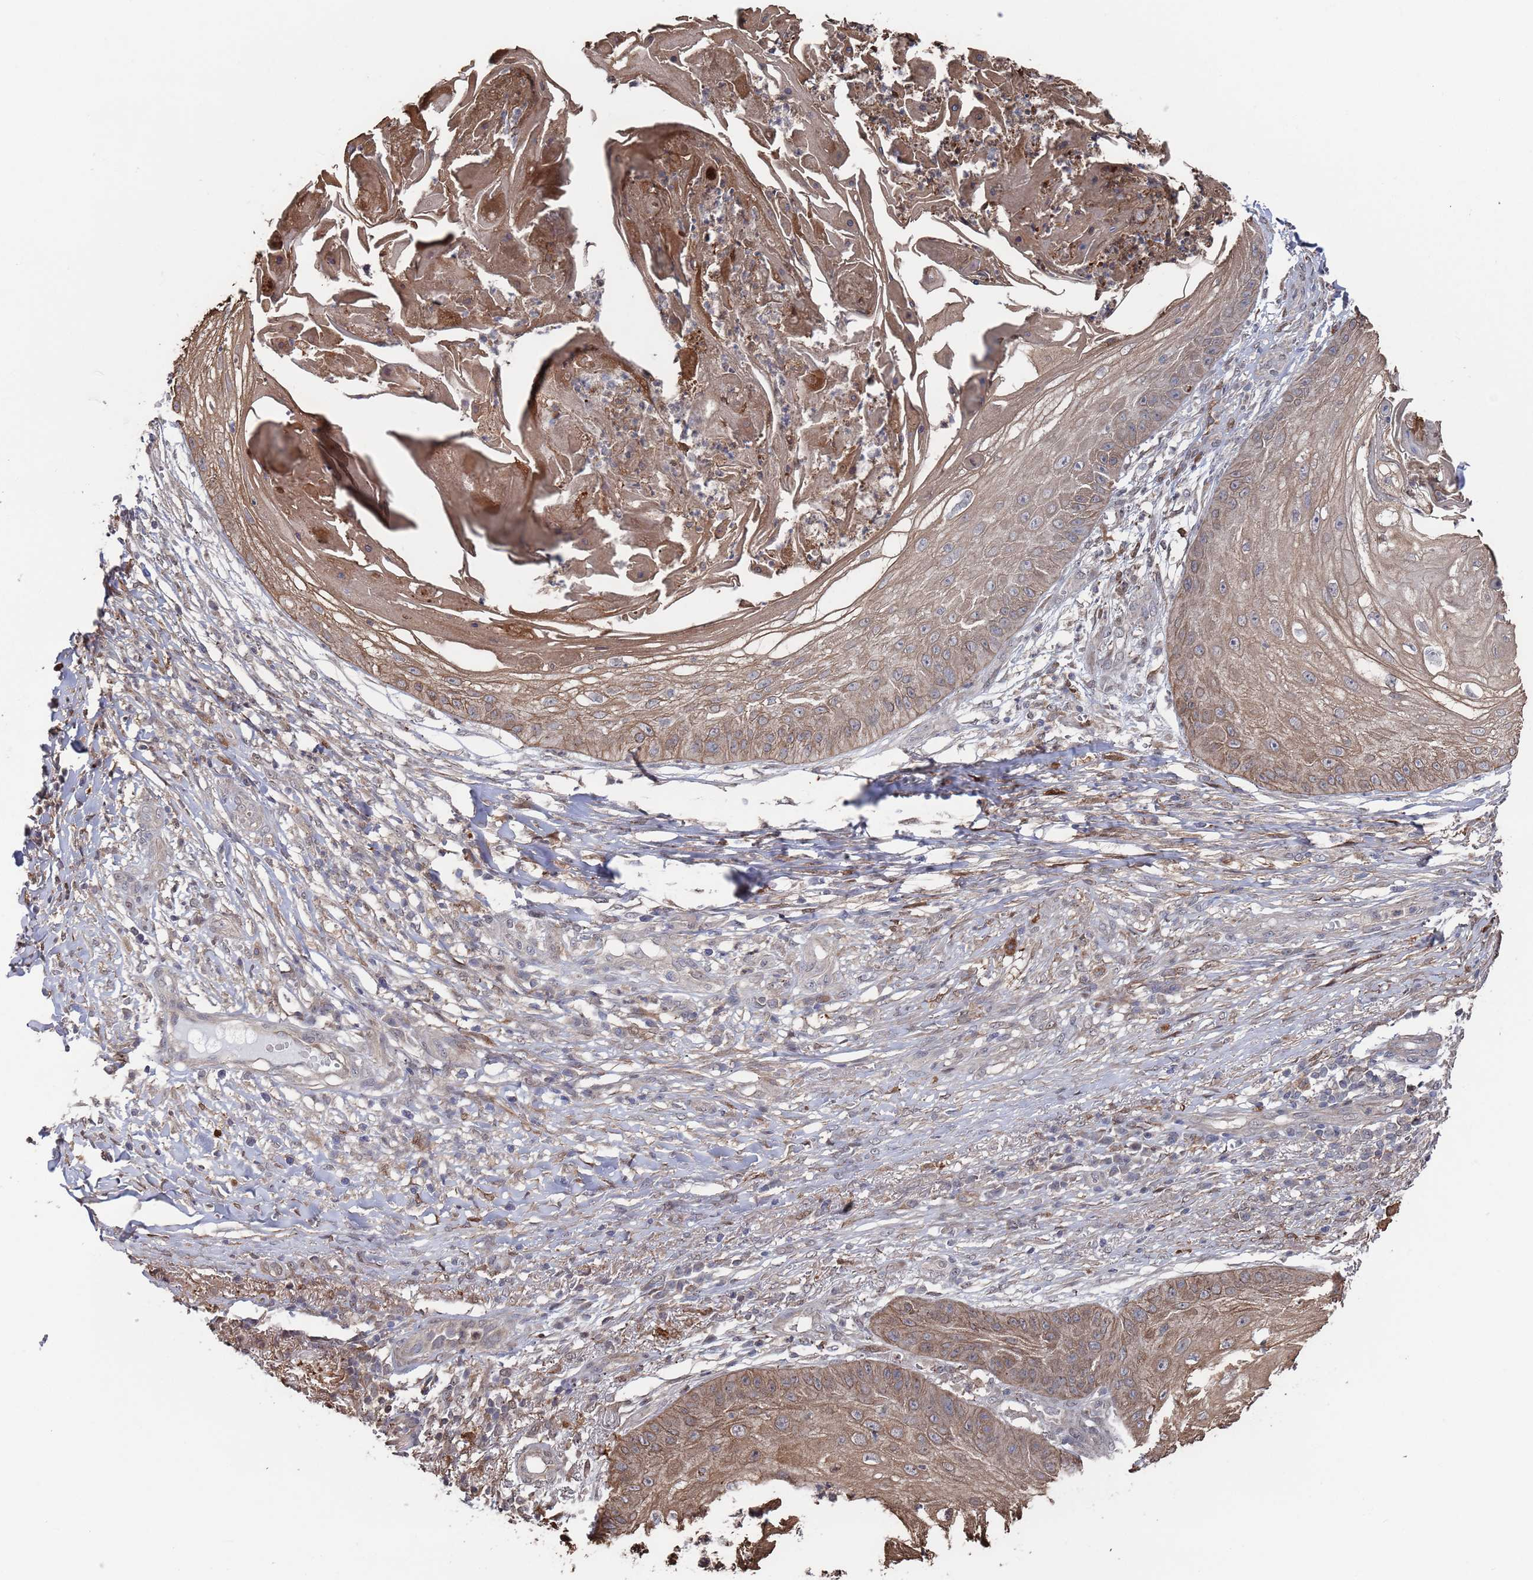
{"staining": {"intensity": "moderate", "quantity": ">75%", "location": "cytoplasmic/membranous"}, "tissue": "skin cancer", "cell_type": "Tumor cells", "image_type": "cancer", "snomed": [{"axis": "morphology", "description": "Squamous cell carcinoma, NOS"}, {"axis": "topography", "description": "Skin"}], "caption": "Protein staining demonstrates moderate cytoplasmic/membranous staining in about >75% of tumor cells in skin cancer (squamous cell carcinoma).", "gene": "DGKD", "patient": {"sex": "male", "age": 70}}